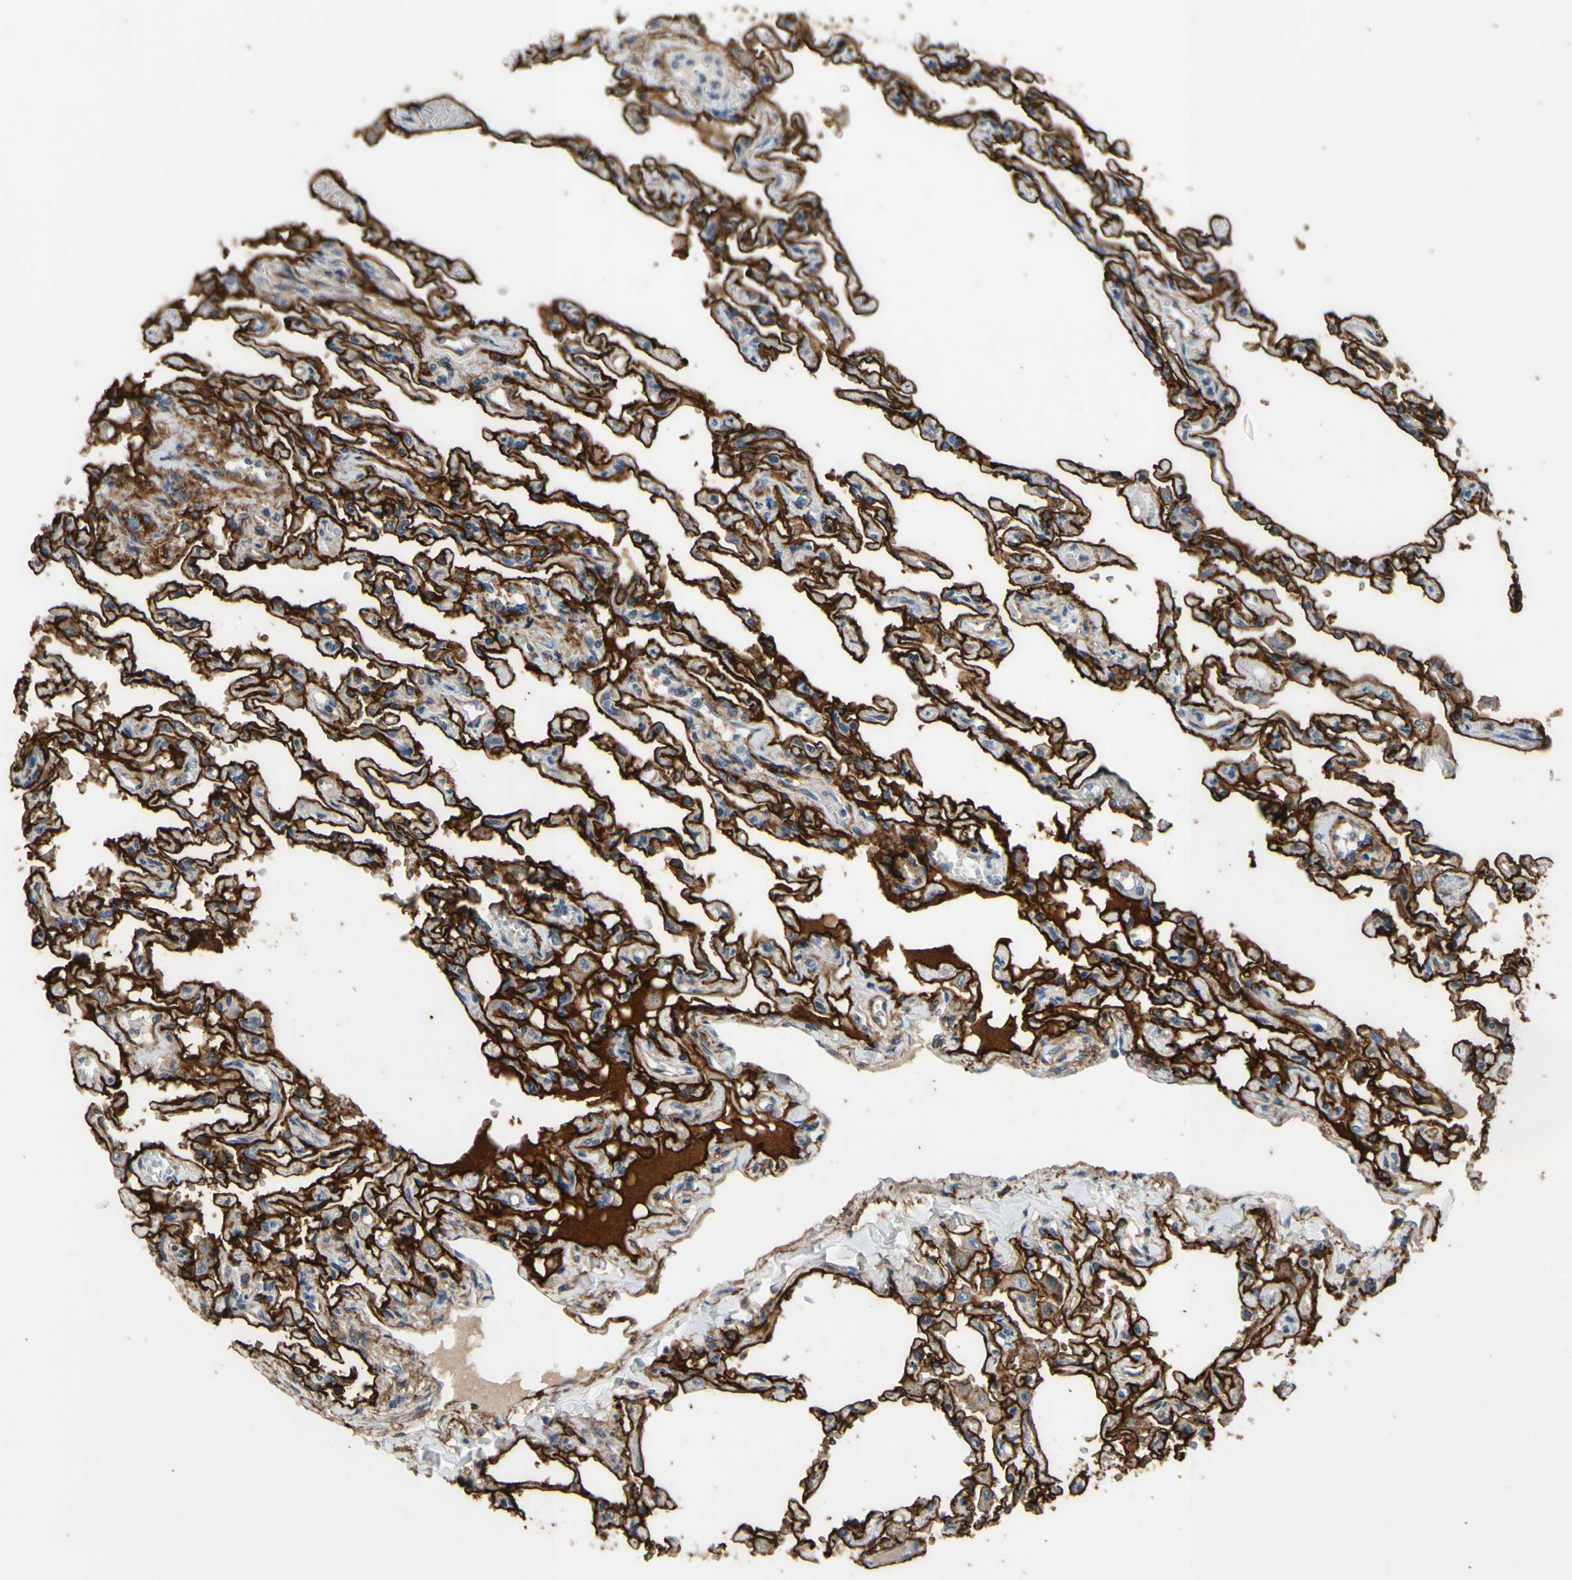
{"staining": {"intensity": "strong", "quantity": ">75%", "location": "cytoplasmic/membranous"}, "tissue": "lung", "cell_type": "Alveolar cells", "image_type": "normal", "snomed": [{"axis": "morphology", "description": "Normal tissue, NOS"}, {"axis": "topography", "description": "Lung"}], "caption": "A brown stain labels strong cytoplasmic/membranous expression of a protein in alveolar cells of unremarkable human lung. (Brightfield microscopy of DAB IHC at high magnification).", "gene": "SUSD2", "patient": {"sex": "male", "age": 21}}